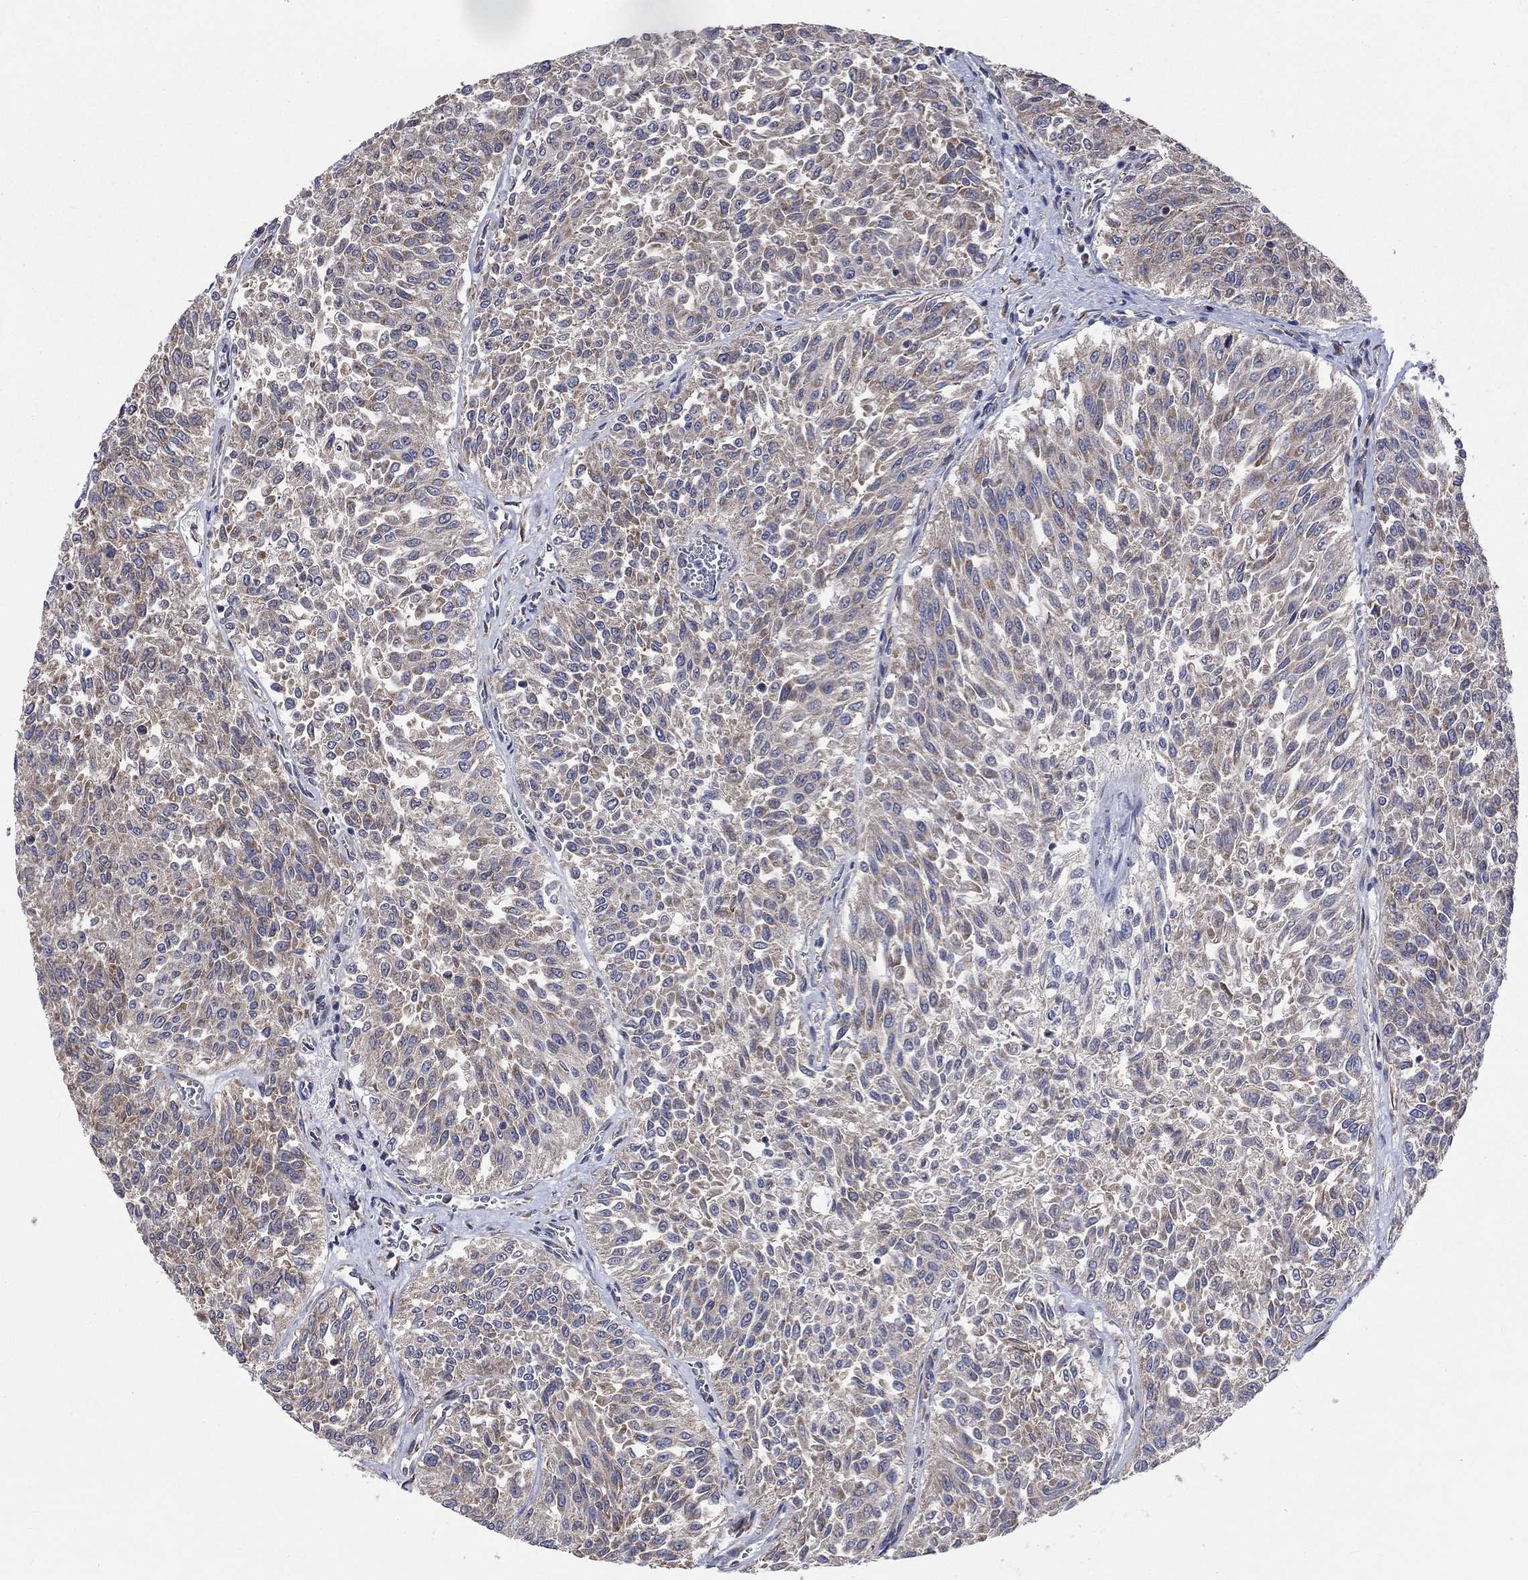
{"staining": {"intensity": "weak", "quantity": "<25%", "location": "cytoplasmic/membranous"}, "tissue": "urothelial cancer", "cell_type": "Tumor cells", "image_type": "cancer", "snomed": [{"axis": "morphology", "description": "Urothelial carcinoma, Low grade"}, {"axis": "topography", "description": "Urinary bladder"}], "caption": "DAB immunohistochemical staining of low-grade urothelial carcinoma reveals no significant positivity in tumor cells.", "gene": "RPLP0", "patient": {"sex": "male", "age": 78}}